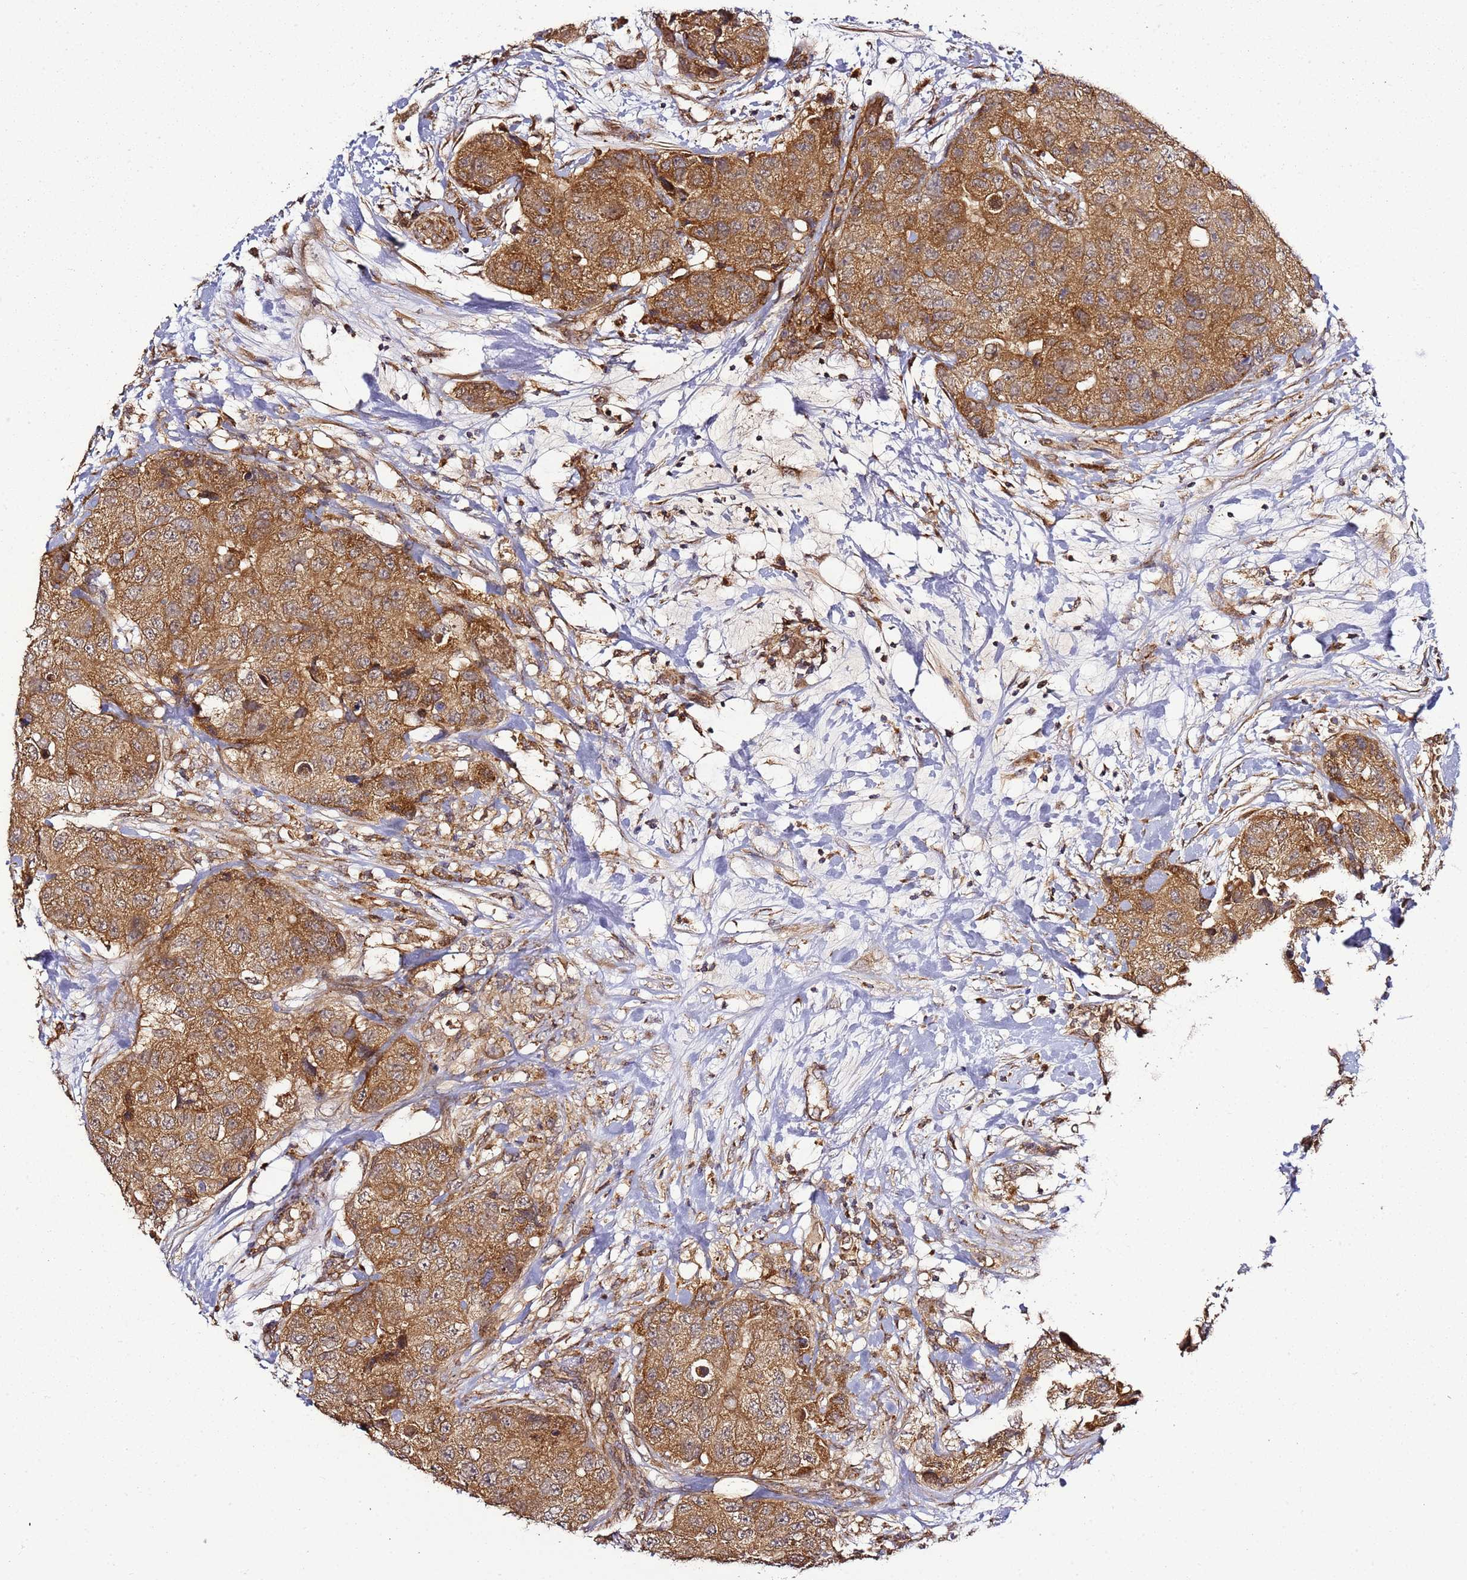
{"staining": {"intensity": "strong", "quantity": ">75%", "location": "cytoplasmic/membranous"}, "tissue": "breast cancer", "cell_type": "Tumor cells", "image_type": "cancer", "snomed": [{"axis": "morphology", "description": "Duct carcinoma"}, {"axis": "topography", "description": "Breast"}], "caption": "An immunohistochemistry (IHC) micrograph of tumor tissue is shown. Protein staining in brown labels strong cytoplasmic/membranous positivity in intraductal carcinoma (breast) within tumor cells.", "gene": "TM2D2", "patient": {"sex": "female", "age": 62}}